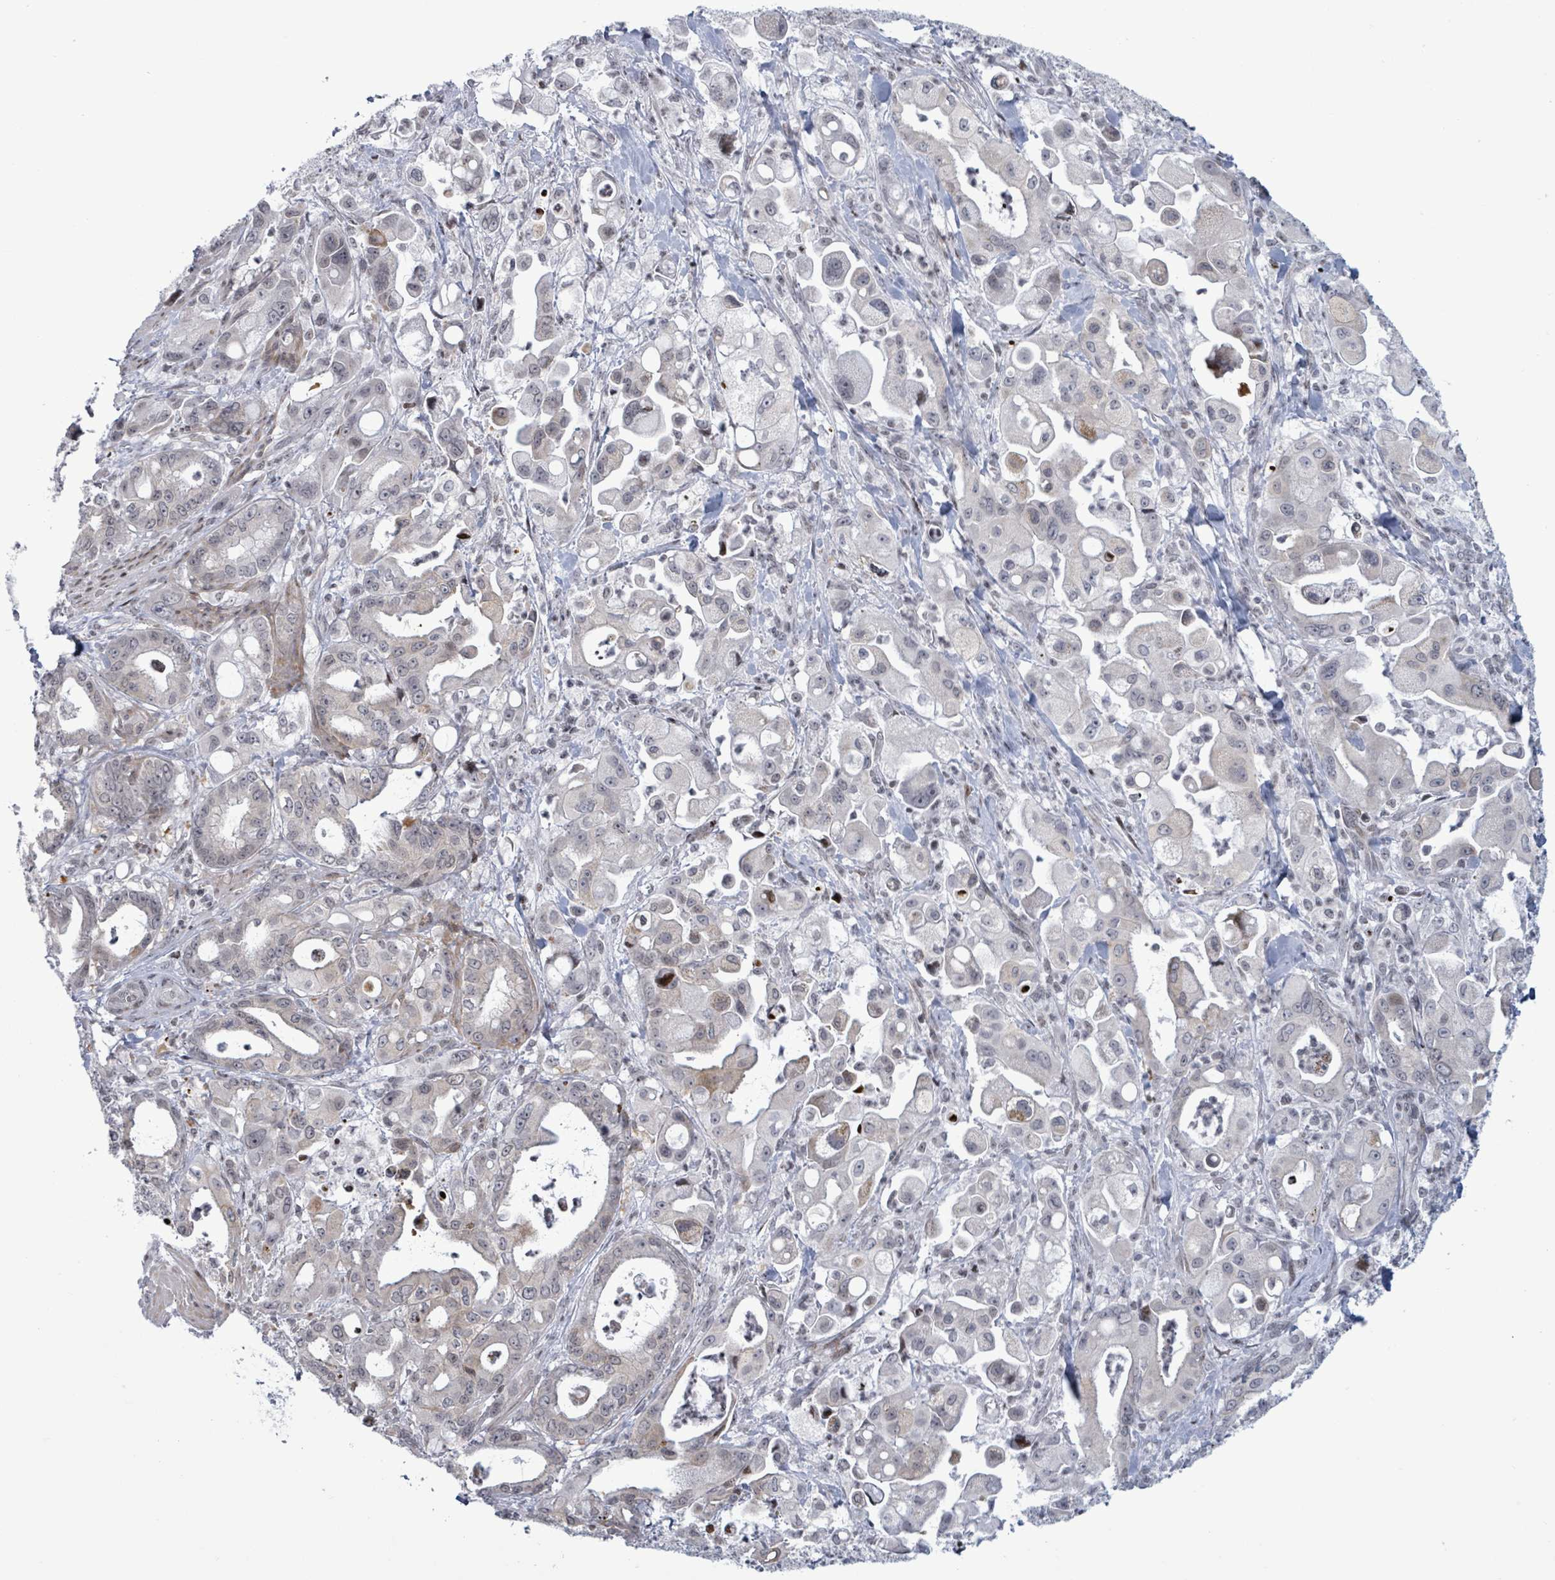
{"staining": {"intensity": "weak", "quantity": "<25%", "location": "cytoplasmic/membranous"}, "tissue": "pancreatic cancer", "cell_type": "Tumor cells", "image_type": "cancer", "snomed": [{"axis": "morphology", "description": "Adenocarcinoma, NOS"}, {"axis": "topography", "description": "Pancreas"}], "caption": "Pancreatic adenocarcinoma was stained to show a protein in brown. There is no significant staining in tumor cells.", "gene": "FNDC4", "patient": {"sex": "male", "age": 68}}